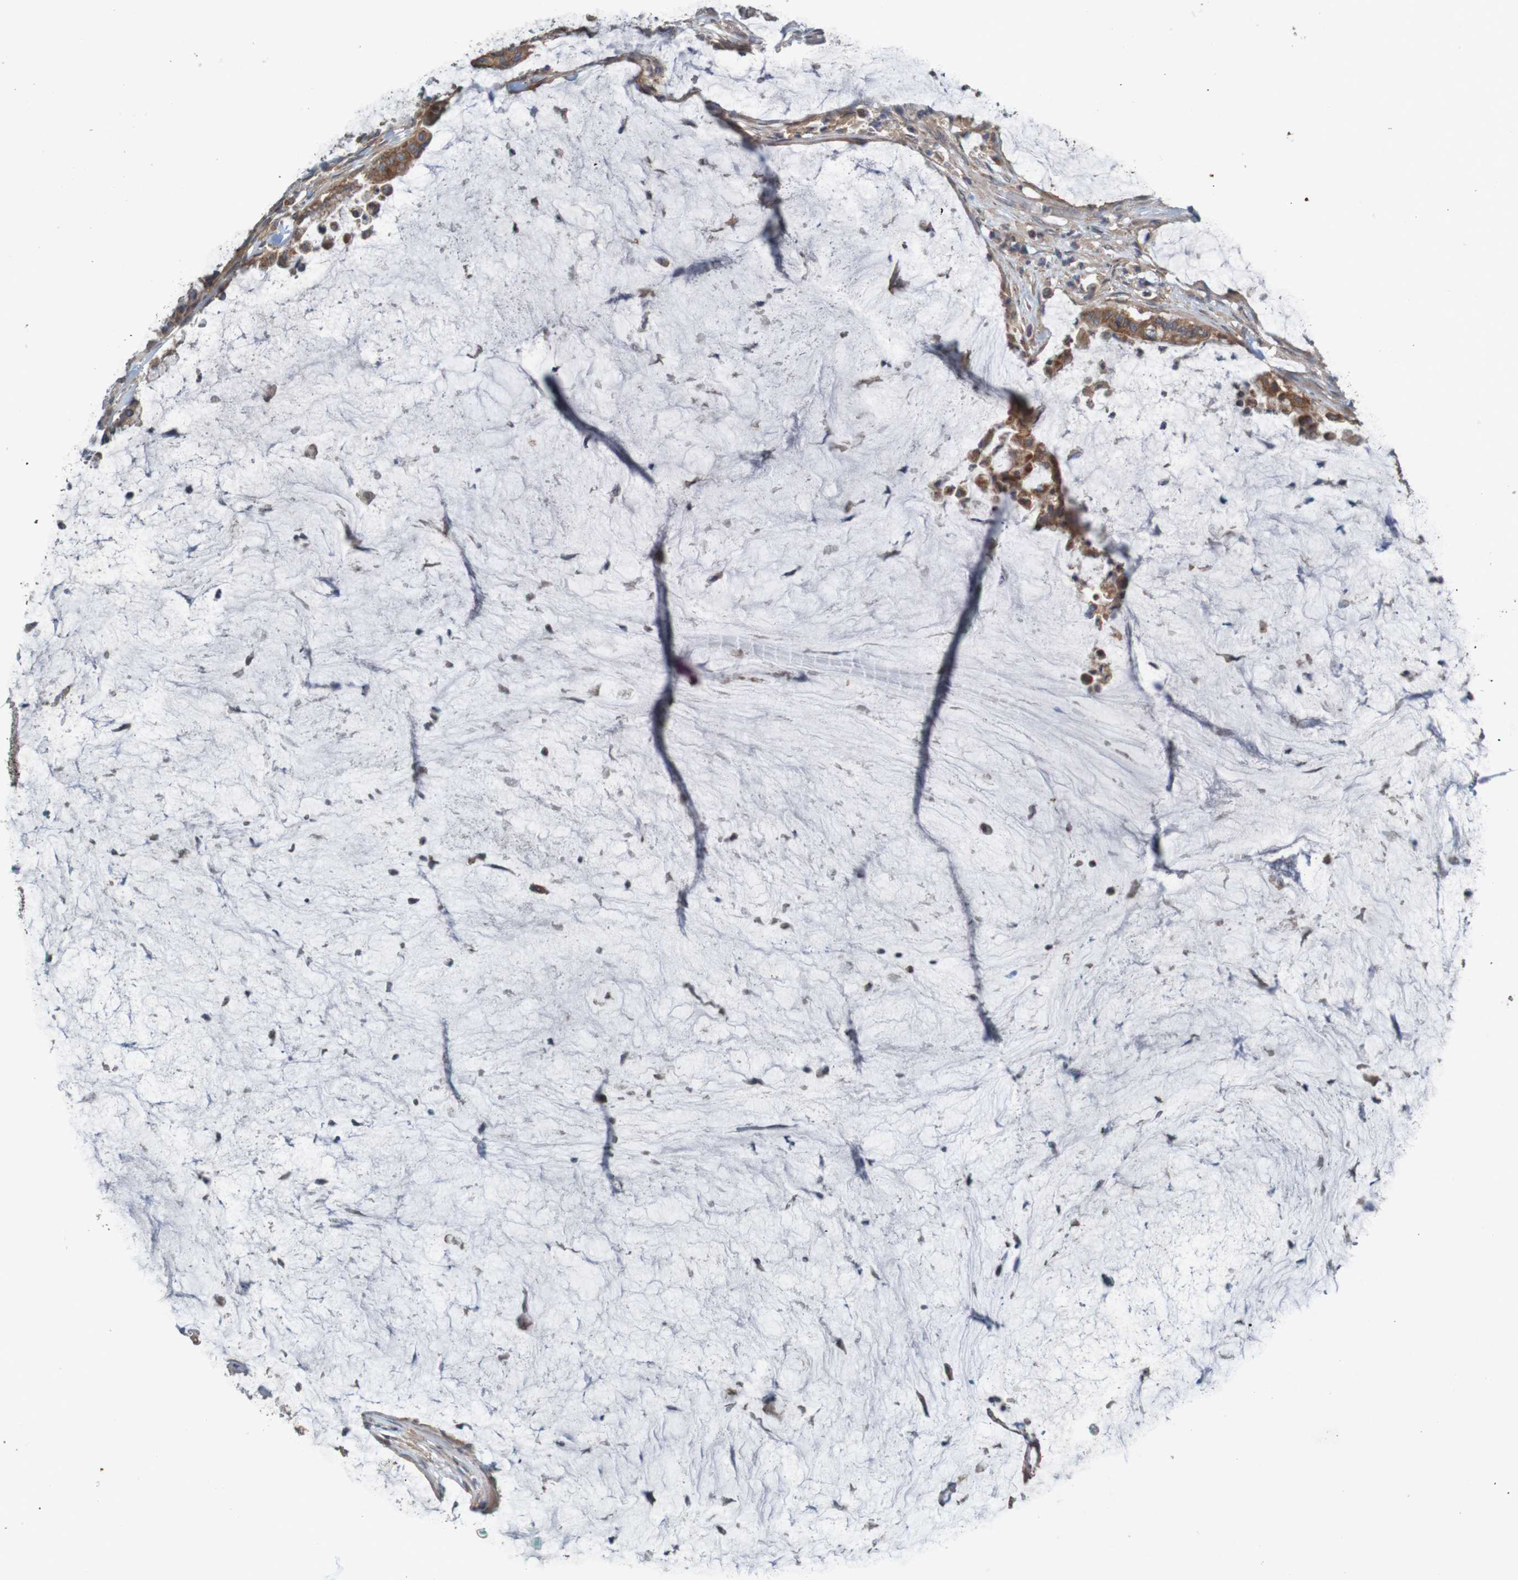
{"staining": {"intensity": "moderate", "quantity": ">75%", "location": "cytoplasmic/membranous"}, "tissue": "pancreatic cancer", "cell_type": "Tumor cells", "image_type": "cancer", "snomed": [{"axis": "morphology", "description": "Adenocarcinoma, NOS"}, {"axis": "topography", "description": "Pancreas"}], "caption": "IHC histopathology image of pancreatic cancer stained for a protein (brown), which shows medium levels of moderate cytoplasmic/membranous positivity in about >75% of tumor cells.", "gene": "B3GAT2", "patient": {"sex": "male", "age": 41}}